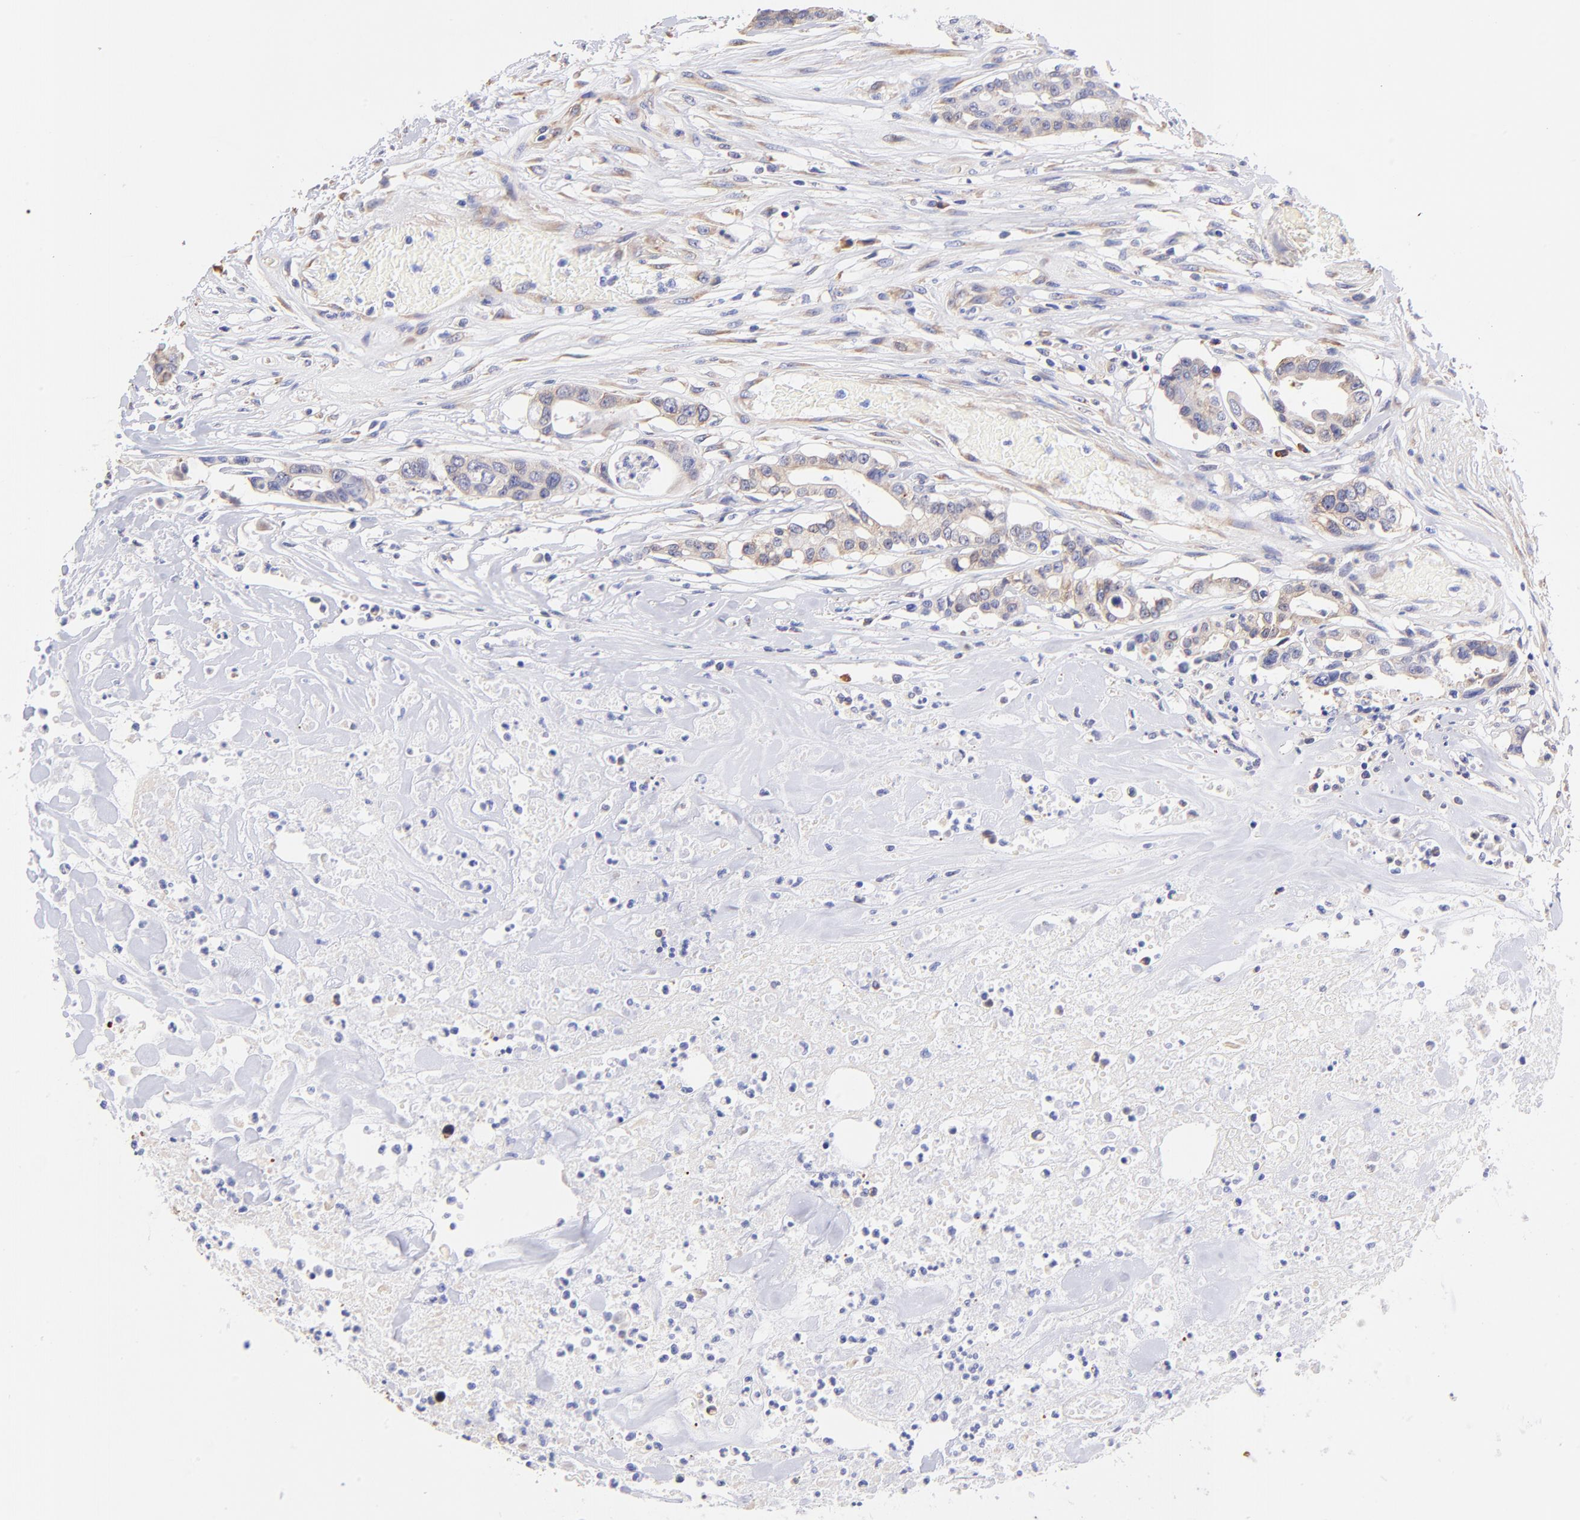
{"staining": {"intensity": "moderate", "quantity": ">75%", "location": "cytoplasmic/membranous"}, "tissue": "colorectal cancer", "cell_type": "Tumor cells", "image_type": "cancer", "snomed": [{"axis": "morphology", "description": "Adenocarcinoma, NOS"}, {"axis": "topography", "description": "Colon"}], "caption": "Protein expression analysis of colorectal cancer reveals moderate cytoplasmic/membranous expression in about >75% of tumor cells. Nuclei are stained in blue.", "gene": "RPL30", "patient": {"sex": "female", "age": 70}}